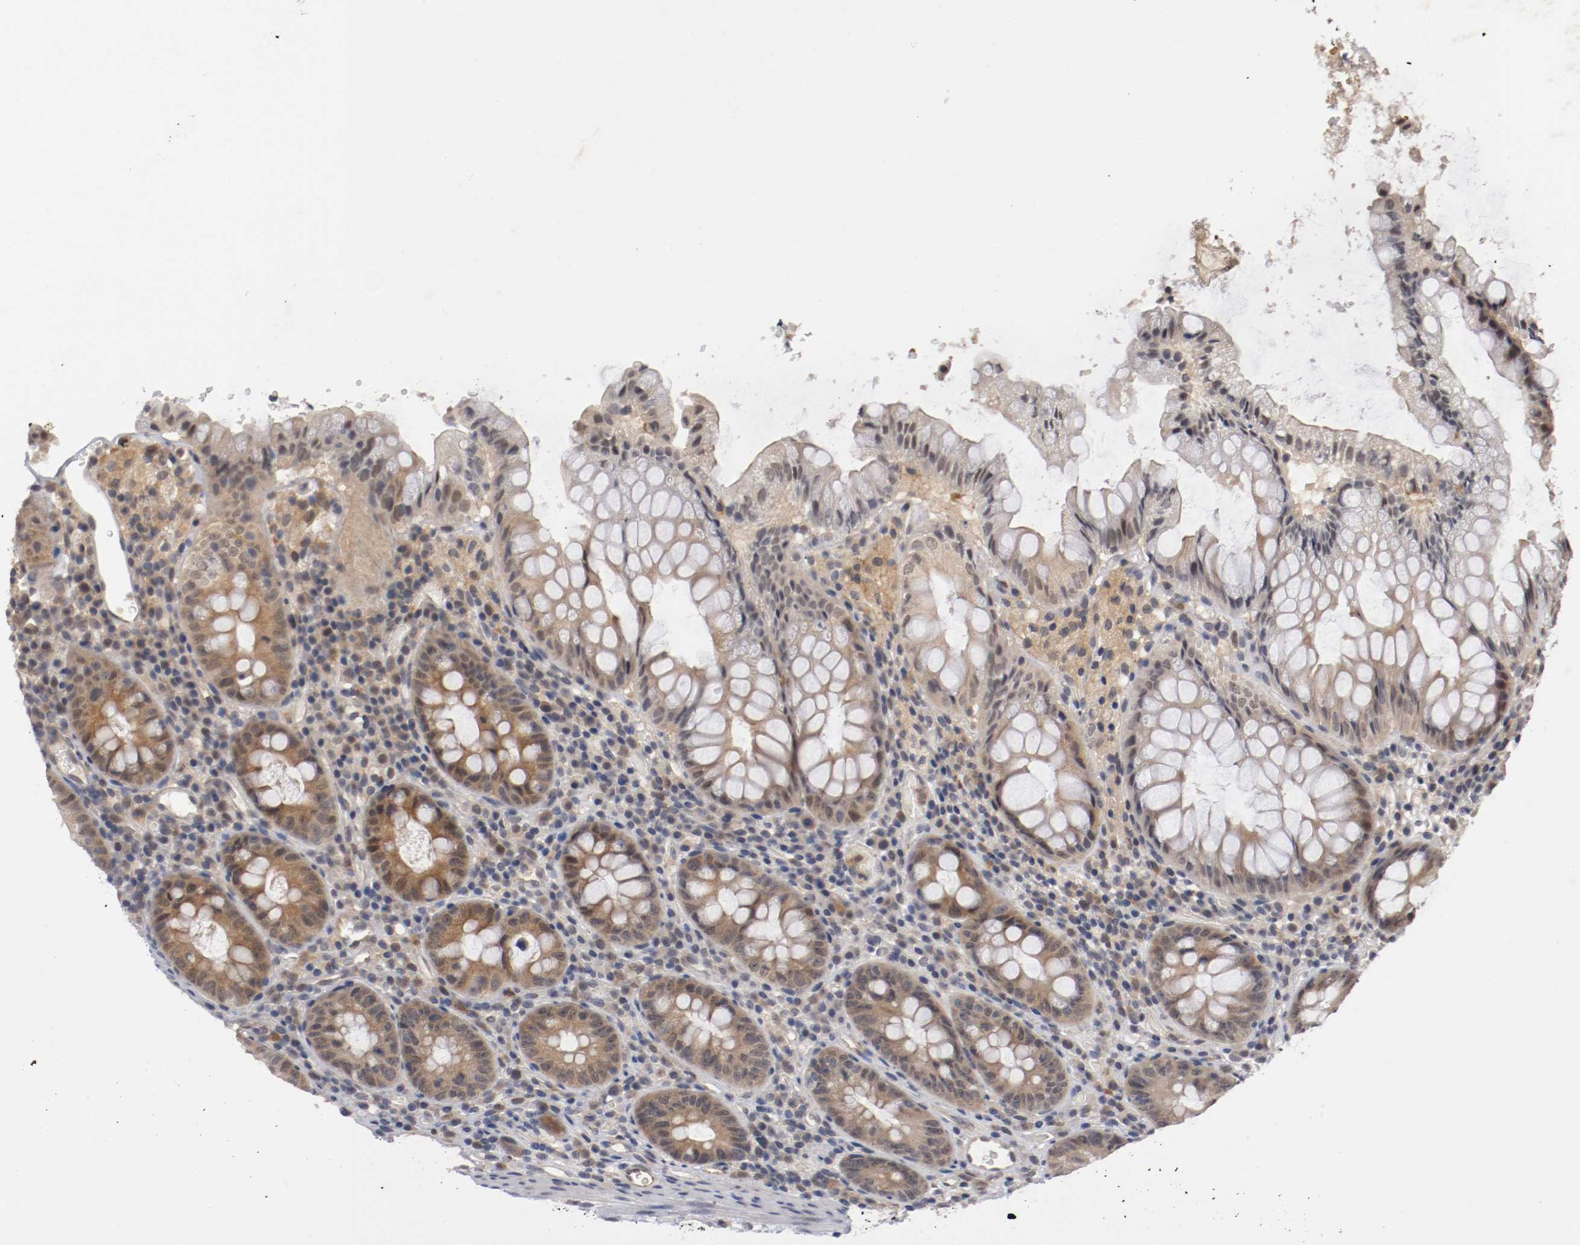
{"staining": {"intensity": "weak", "quantity": ">75%", "location": "cytoplasmic/membranous"}, "tissue": "colon", "cell_type": "Endothelial cells", "image_type": "normal", "snomed": [{"axis": "morphology", "description": "Normal tissue, NOS"}, {"axis": "topography", "description": "Colon"}], "caption": "Immunohistochemistry image of unremarkable colon: colon stained using IHC reveals low levels of weak protein expression localized specifically in the cytoplasmic/membranous of endothelial cells, appearing as a cytoplasmic/membranous brown color.", "gene": "RBM23", "patient": {"sex": "female", "age": 46}}